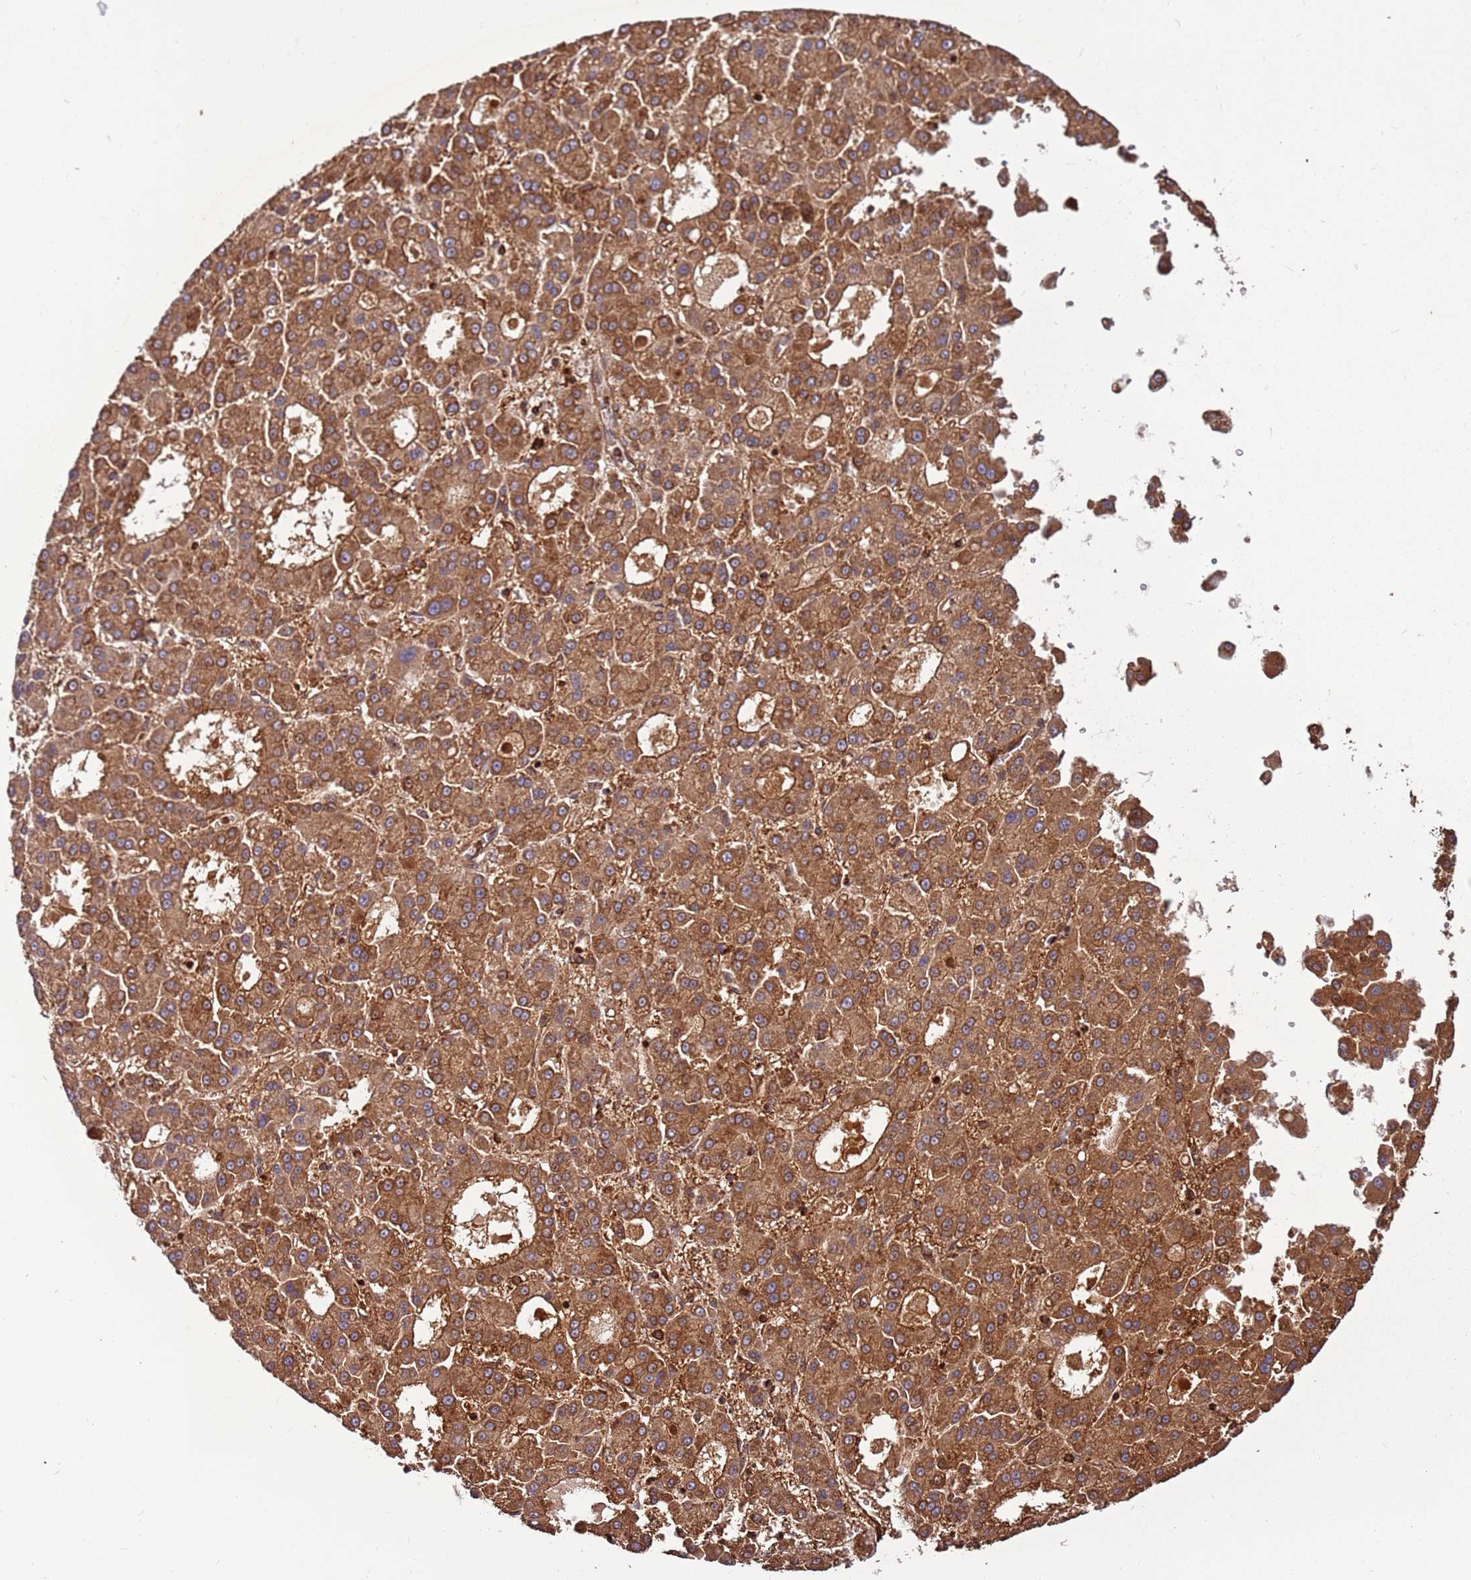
{"staining": {"intensity": "moderate", "quantity": ">75%", "location": "cytoplasmic/membranous"}, "tissue": "liver cancer", "cell_type": "Tumor cells", "image_type": "cancer", "snomed": [{"axis": "morphology", "description": "Carcinoma, Hepatocellular, NOS"}, {"axis": "topography", "description": "Liver"}], "caption": "DAB (3,3'-diaminobenzidine) immunohistochemical staining of hepatocellular carcinoma (liver) exhibits moderate cytoplasmic/membranous protein expression in about >75% of tumor cells. (DAB (3,3'-diaminobenzidine) = brown stain, brightfield microscopy at high magnification).", "gene": "ACVR2A", "patient": {"sex": "male", "age": 70}}